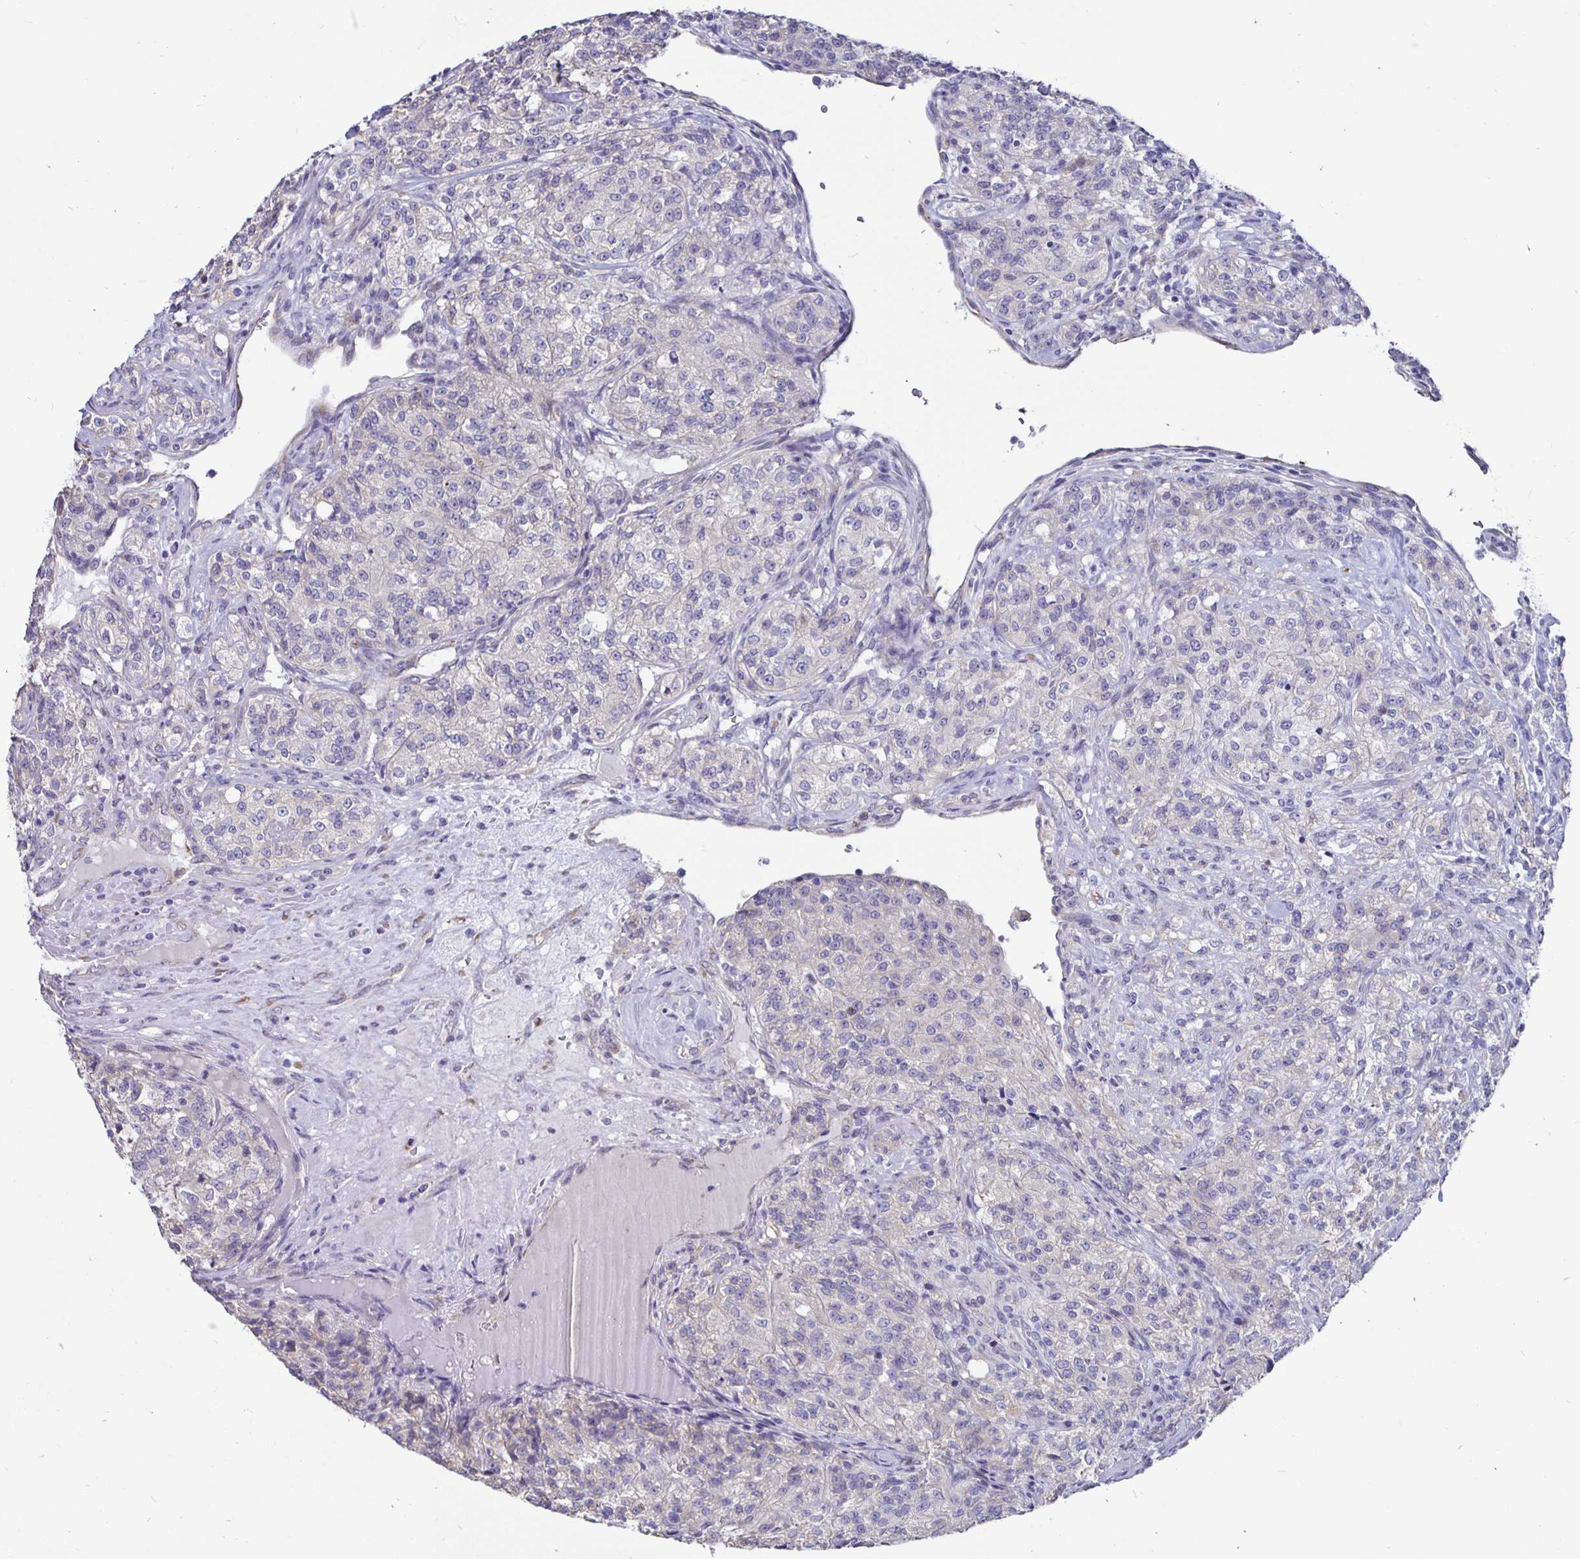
{"staining": {"intensity": "negative", "quantity": "none", "location": "none"}, "tissue": "renal cancer", "cell_type": "Tumor cells", "image_type": "cancer", "snomed": [{"axis": "morphology", "description": "Adenocarcinoma, NOS"}, {"axis": "topography", "description": "Kidney"}], "caption": "DAB (3,3'-diaminobenzidine) immunohistochemical staining of renal cancer shows no significant expression in tumor cells.", "gene": "DNAI2", "patient": {"sex": "female", "age": 63}}